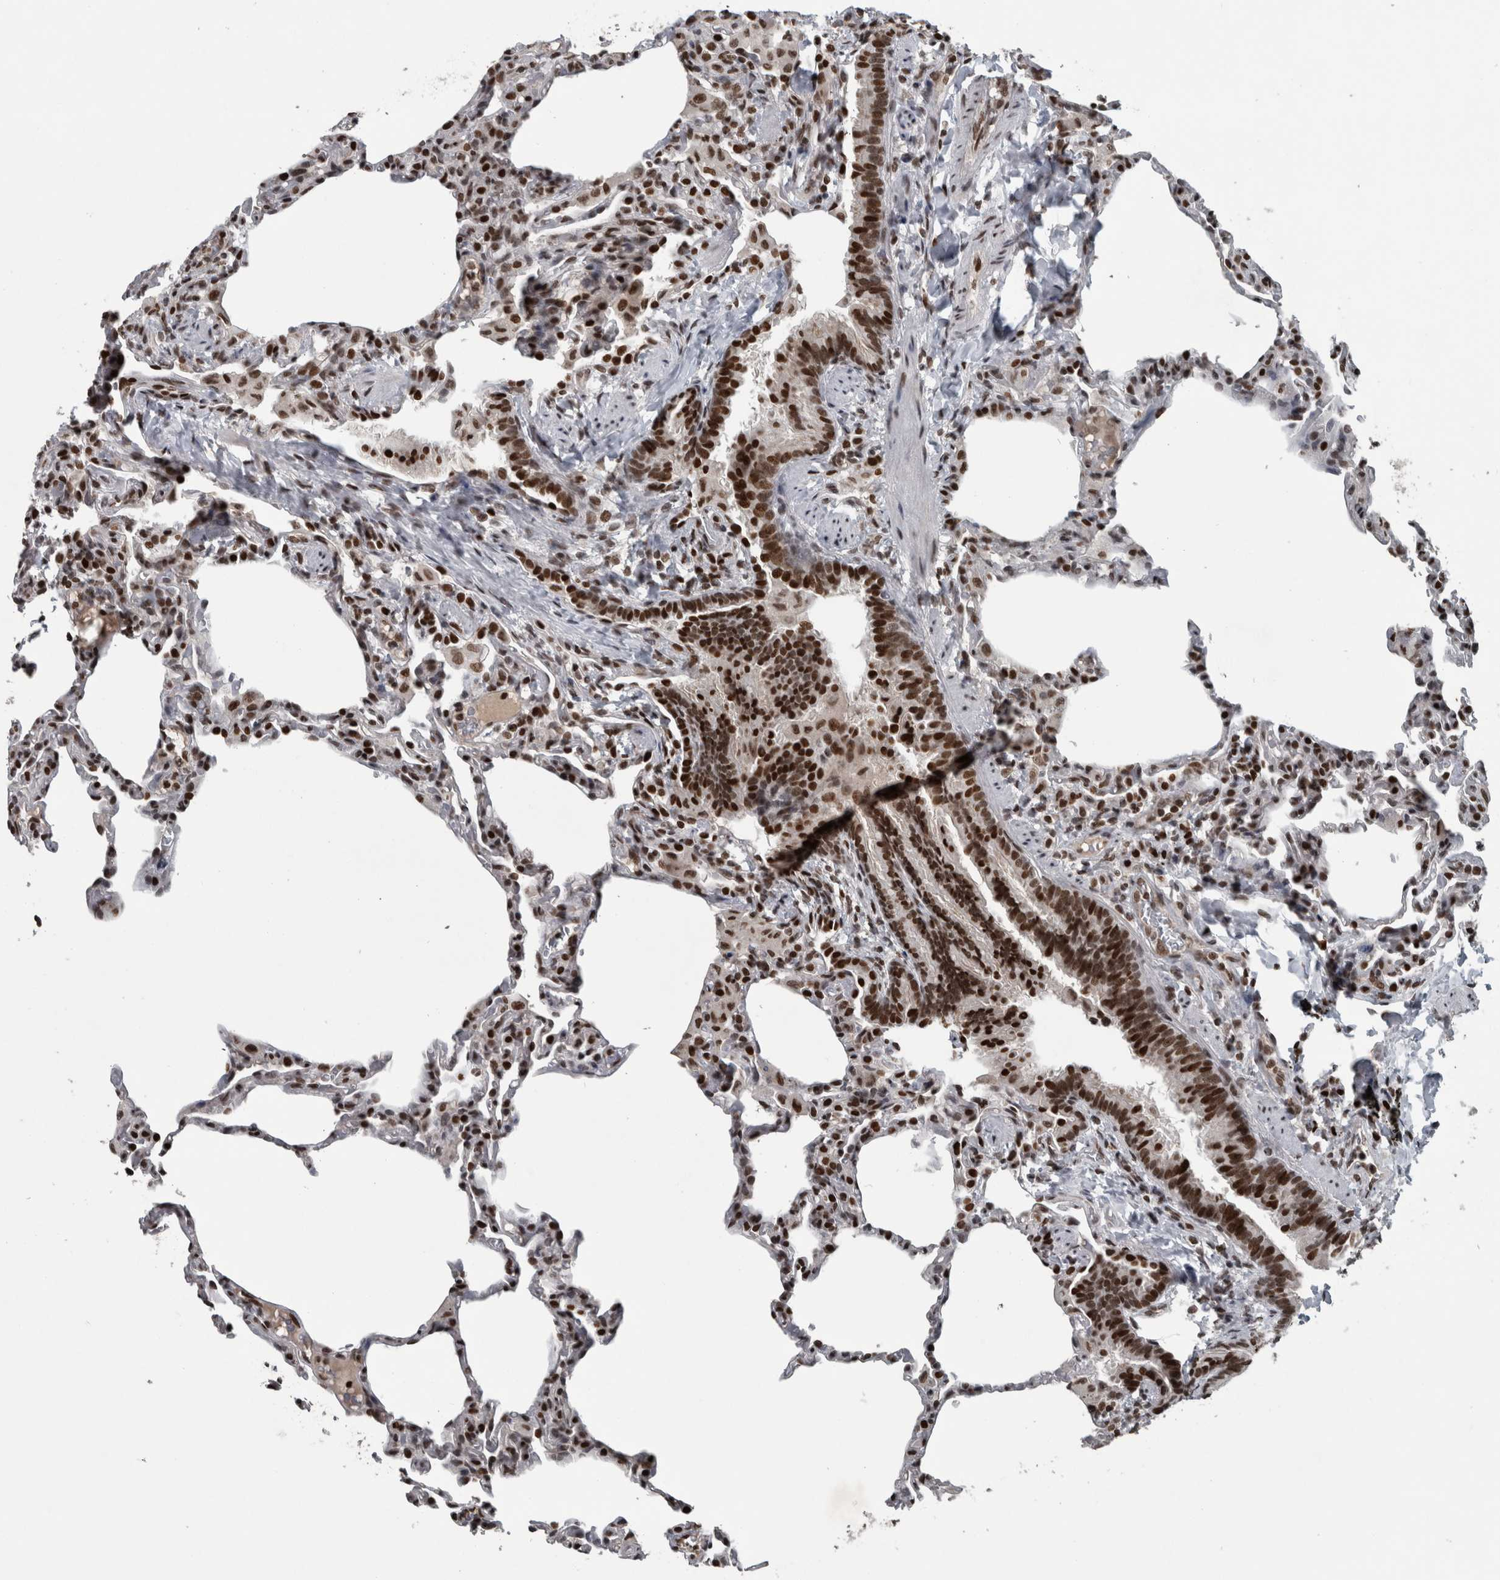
{"staining": {"intensity": "strong", "quantity": ">75%", "location": "nuclear"}, "tissue": "lung", "cell_type": "Alveolar cells", "image_type": "normal", "snomed": [{"axis": "morphology", "description": "Normal tissue, NOS"}, {"axis": "topography", "description": "Lung"}], "caption": "Human lung stained for a protein (brown) exhibits strong nuclear positive positivity in approximately >75% of alveolar cells.", "gene": "UNC50", "patient": {"sex": "male", "age": 20}}